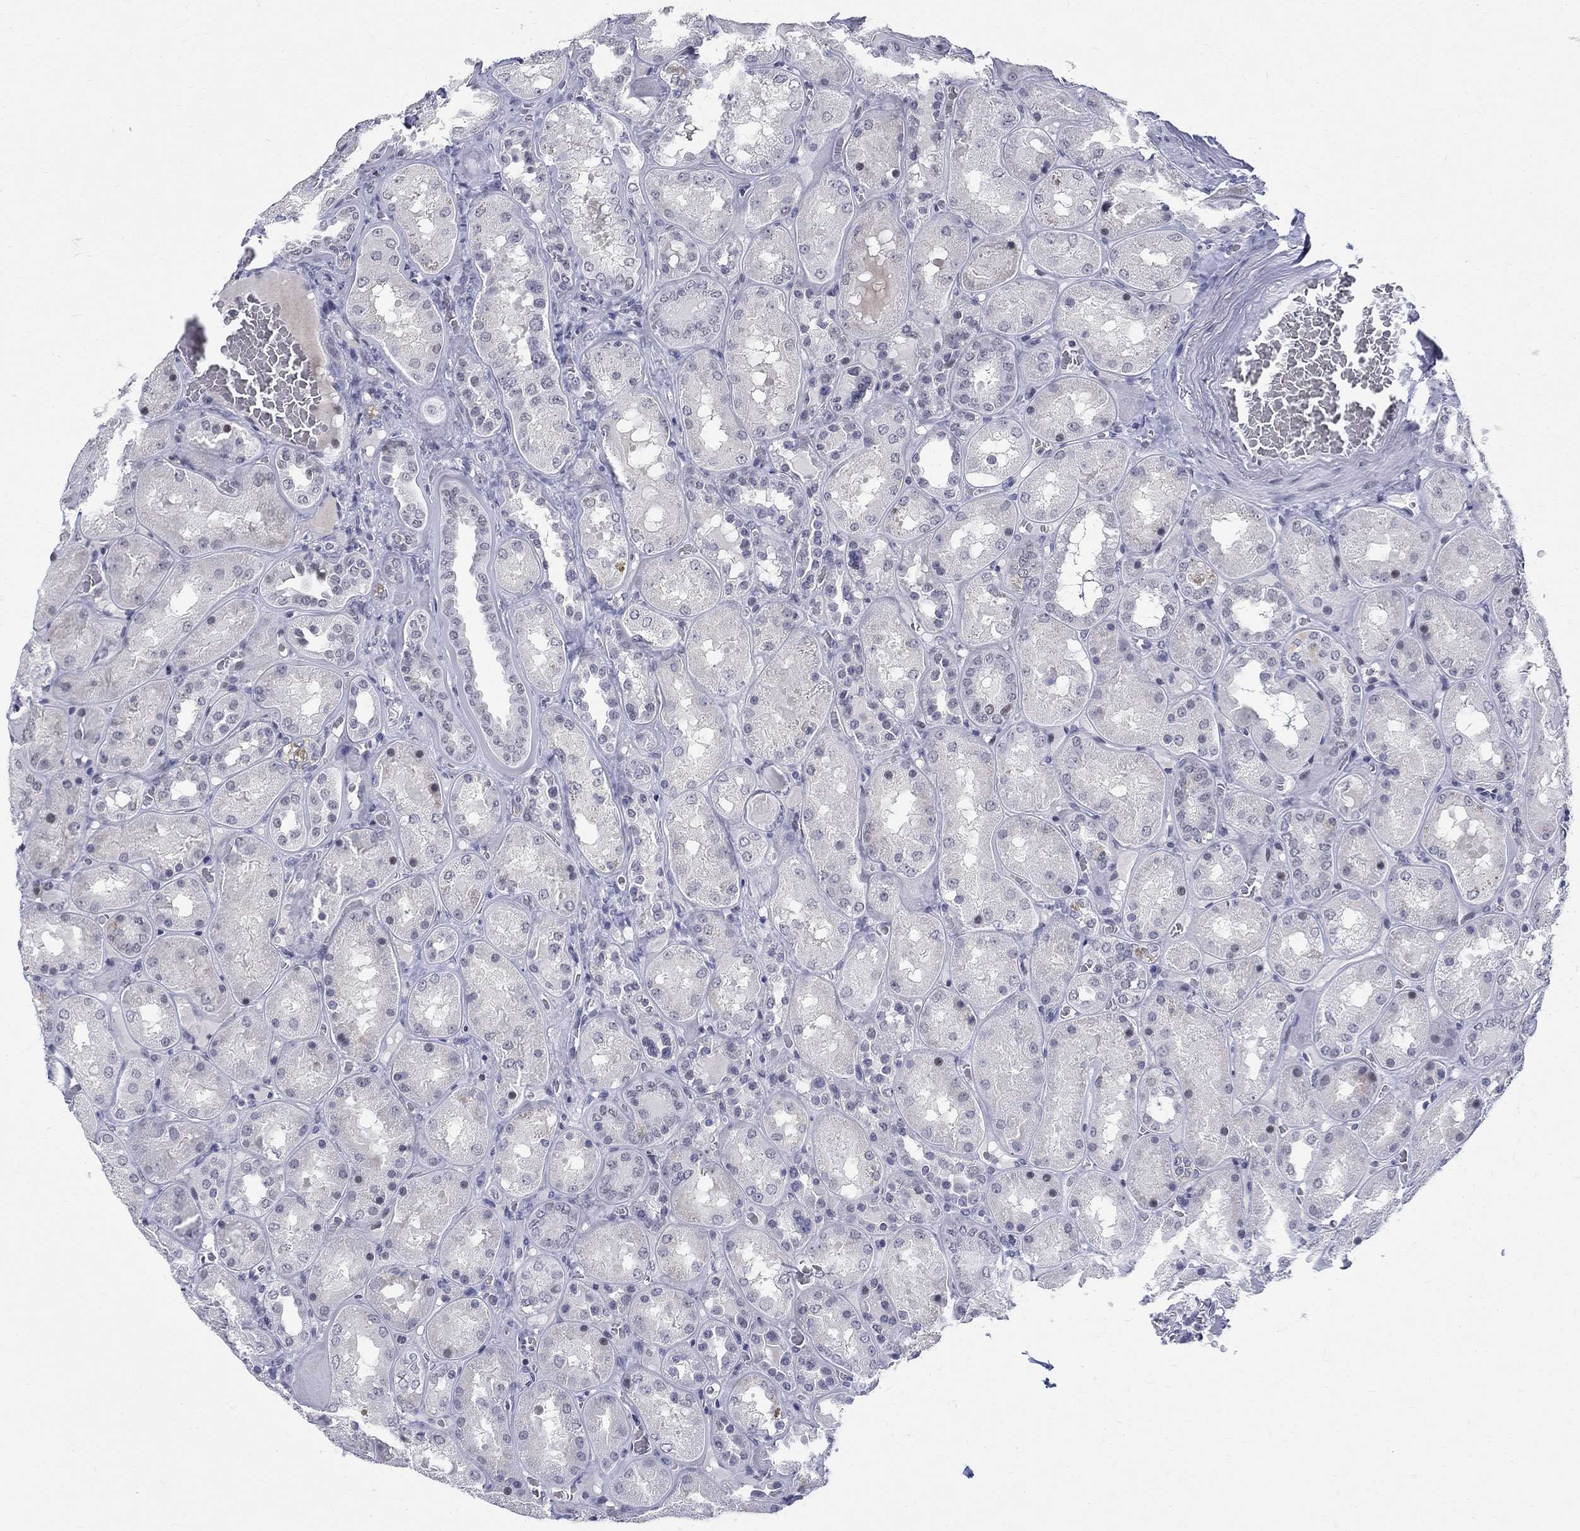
{"staining": {"intensity": "negative", "quantity": "none", "location": "none"}, "tissue": "kidney", "cell_type": "Cells in glomeruli", "image_type": "normal", "snomed": [{"axis": "morphology", "description": "Normal tissue, NOS"}, {"axis": "topography", "description": "Kidney"}], "caption": "IHC histopathology image of unremarkable kidney stained for a protein (brown), which reveals no staining in cells in glomeruli. (DAB IHC visualized using brightfield microscopy, high magnification).", "gene": "BHLHE22", "patient": {"sex": "male", "age": 73}}